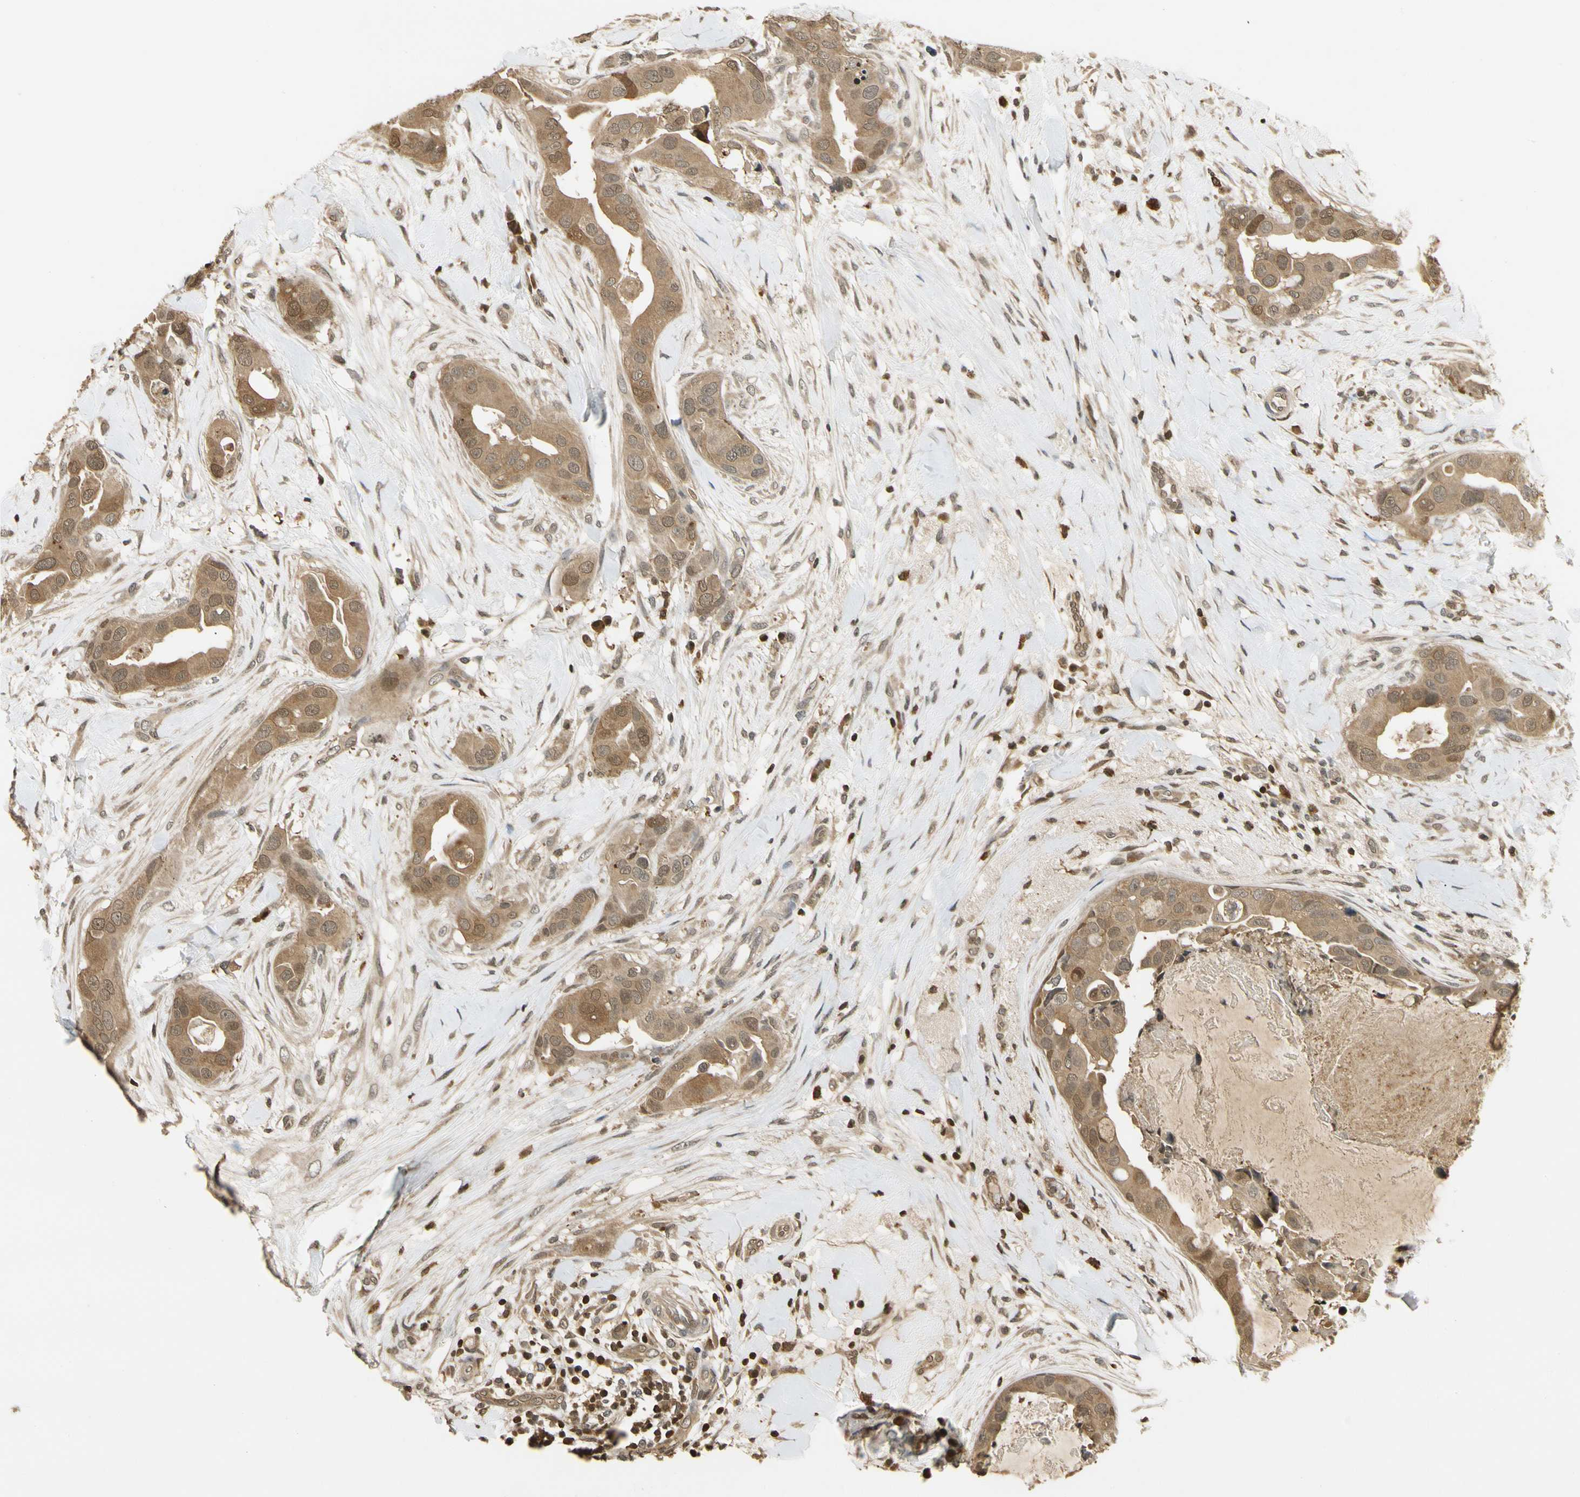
{"staining": {"intensity": "moderate", "quantity": ">75%", "location": "cytoplasmic/membranous"}, "tissue": "breast cancer", "cell_type": "Tumor cells", "image_type": "cancer", "snomed": [{"axis": "morphology", "description": "Duct carcinoma"}, {"axis": "topography", "description": "Breast"}], "caption": "Breast invasive ductal carcinoma stained for a protein reveals moderate cytoplasmic/membranous positivity in tumor cells. (DAB (3,3'-diaminobenzidine) IHC with brightfield microscopy, high magnification).", "gene": "SOD1", "patient": {"sex": "female", "age": 40}}